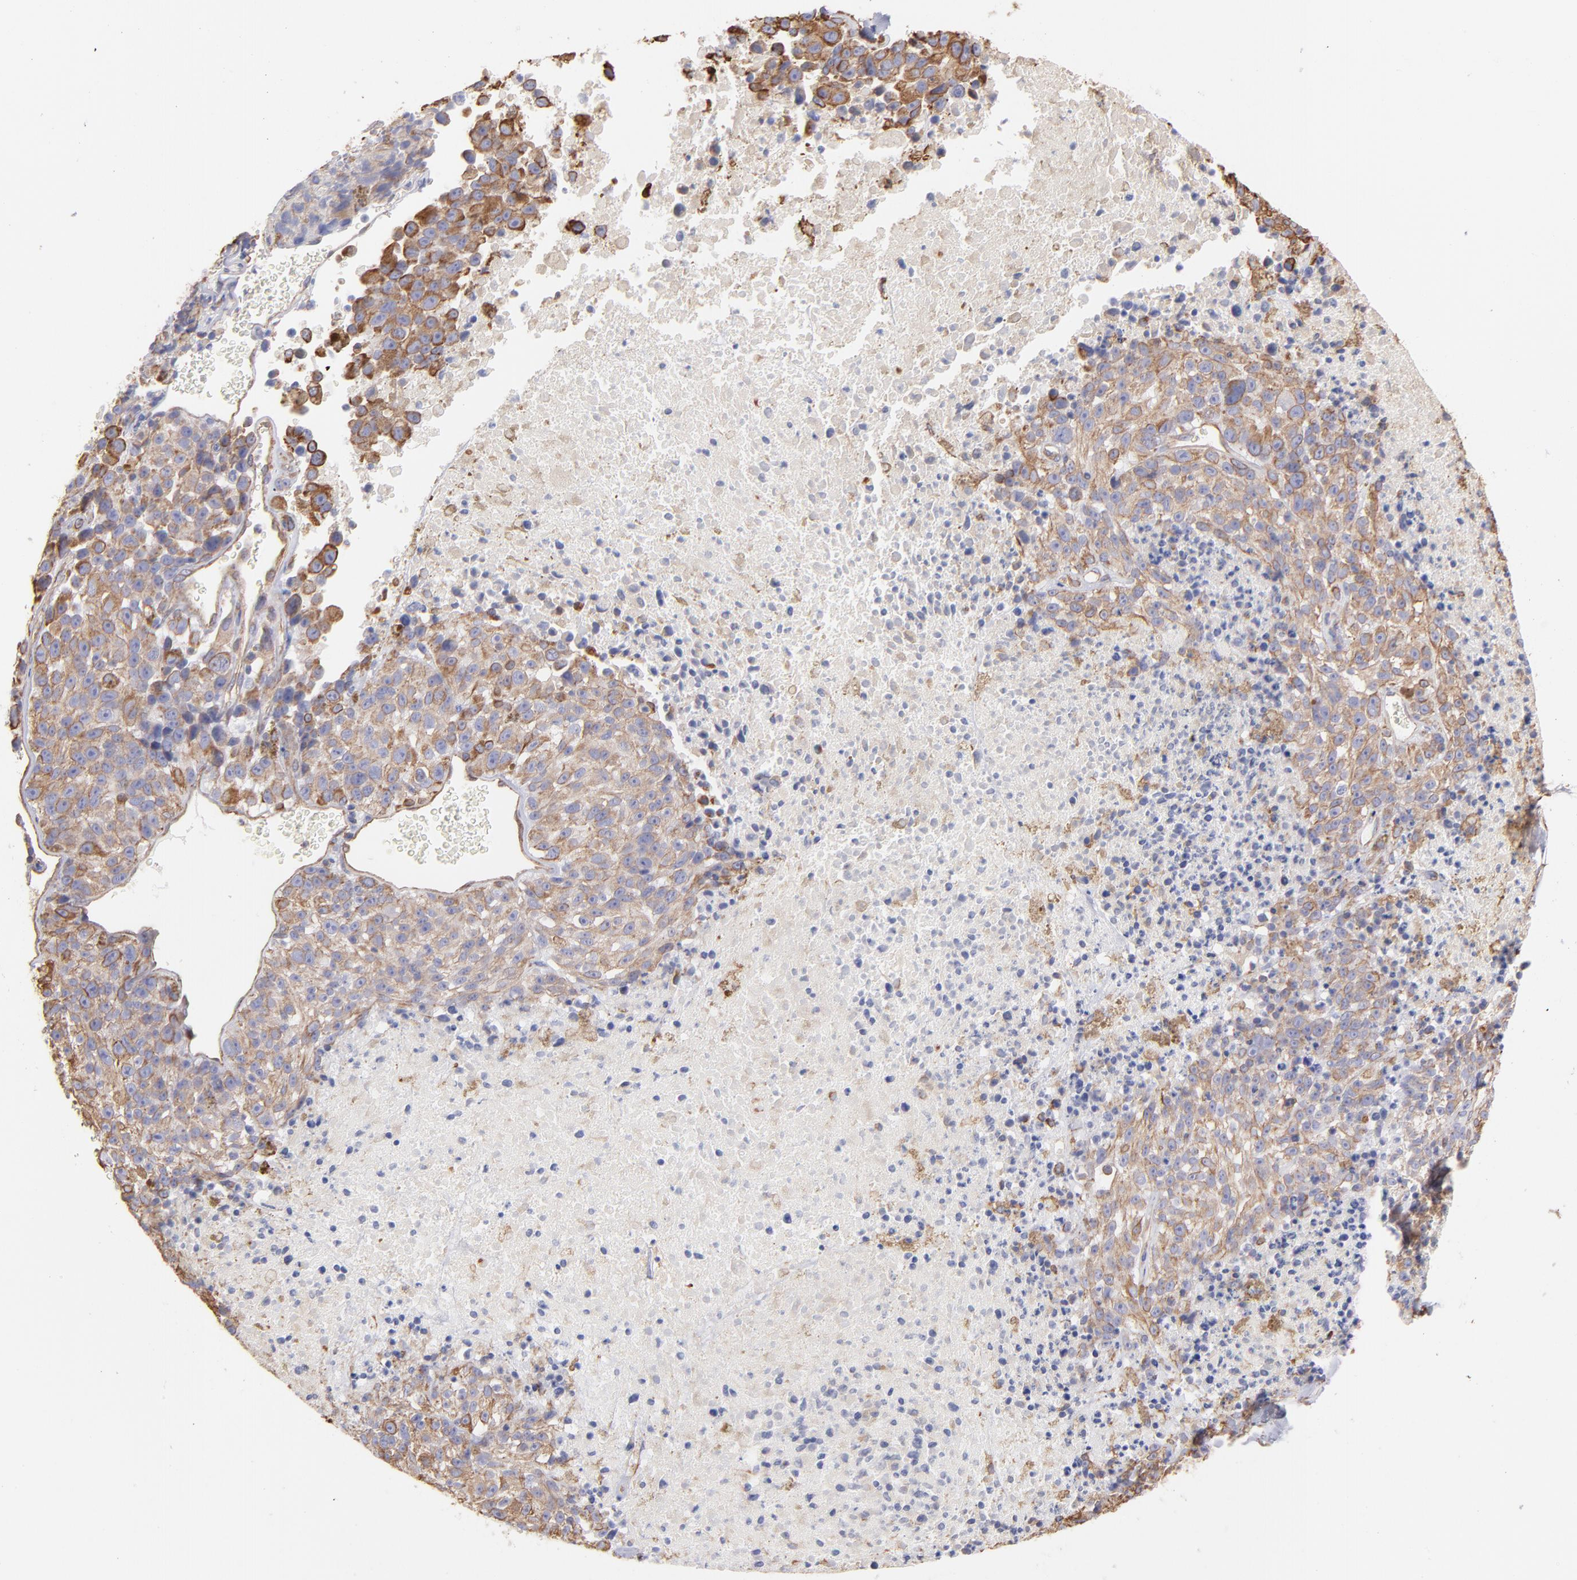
{"staining": {"intensity": "moderate", "quantity": ">75%", "location": "cytoplasmic/membranous"}, "tissue": "melanoma", "cell_type": "Tumor cells", "image_type": "cancer", "snomed": [{"axis": "morphology", "description": "Malignant melanoma, Metastatic site"}, {"axis": "topography", "description": "Cerebral cortex"}], "caption": "Immunohistochemical staining of melanoma exhibits moderate cytoplasmic/membranous protein positivity in about >75% of tumor cells.", "gene": "PLEC", "patient": {"sex": "female", "age": 52}}